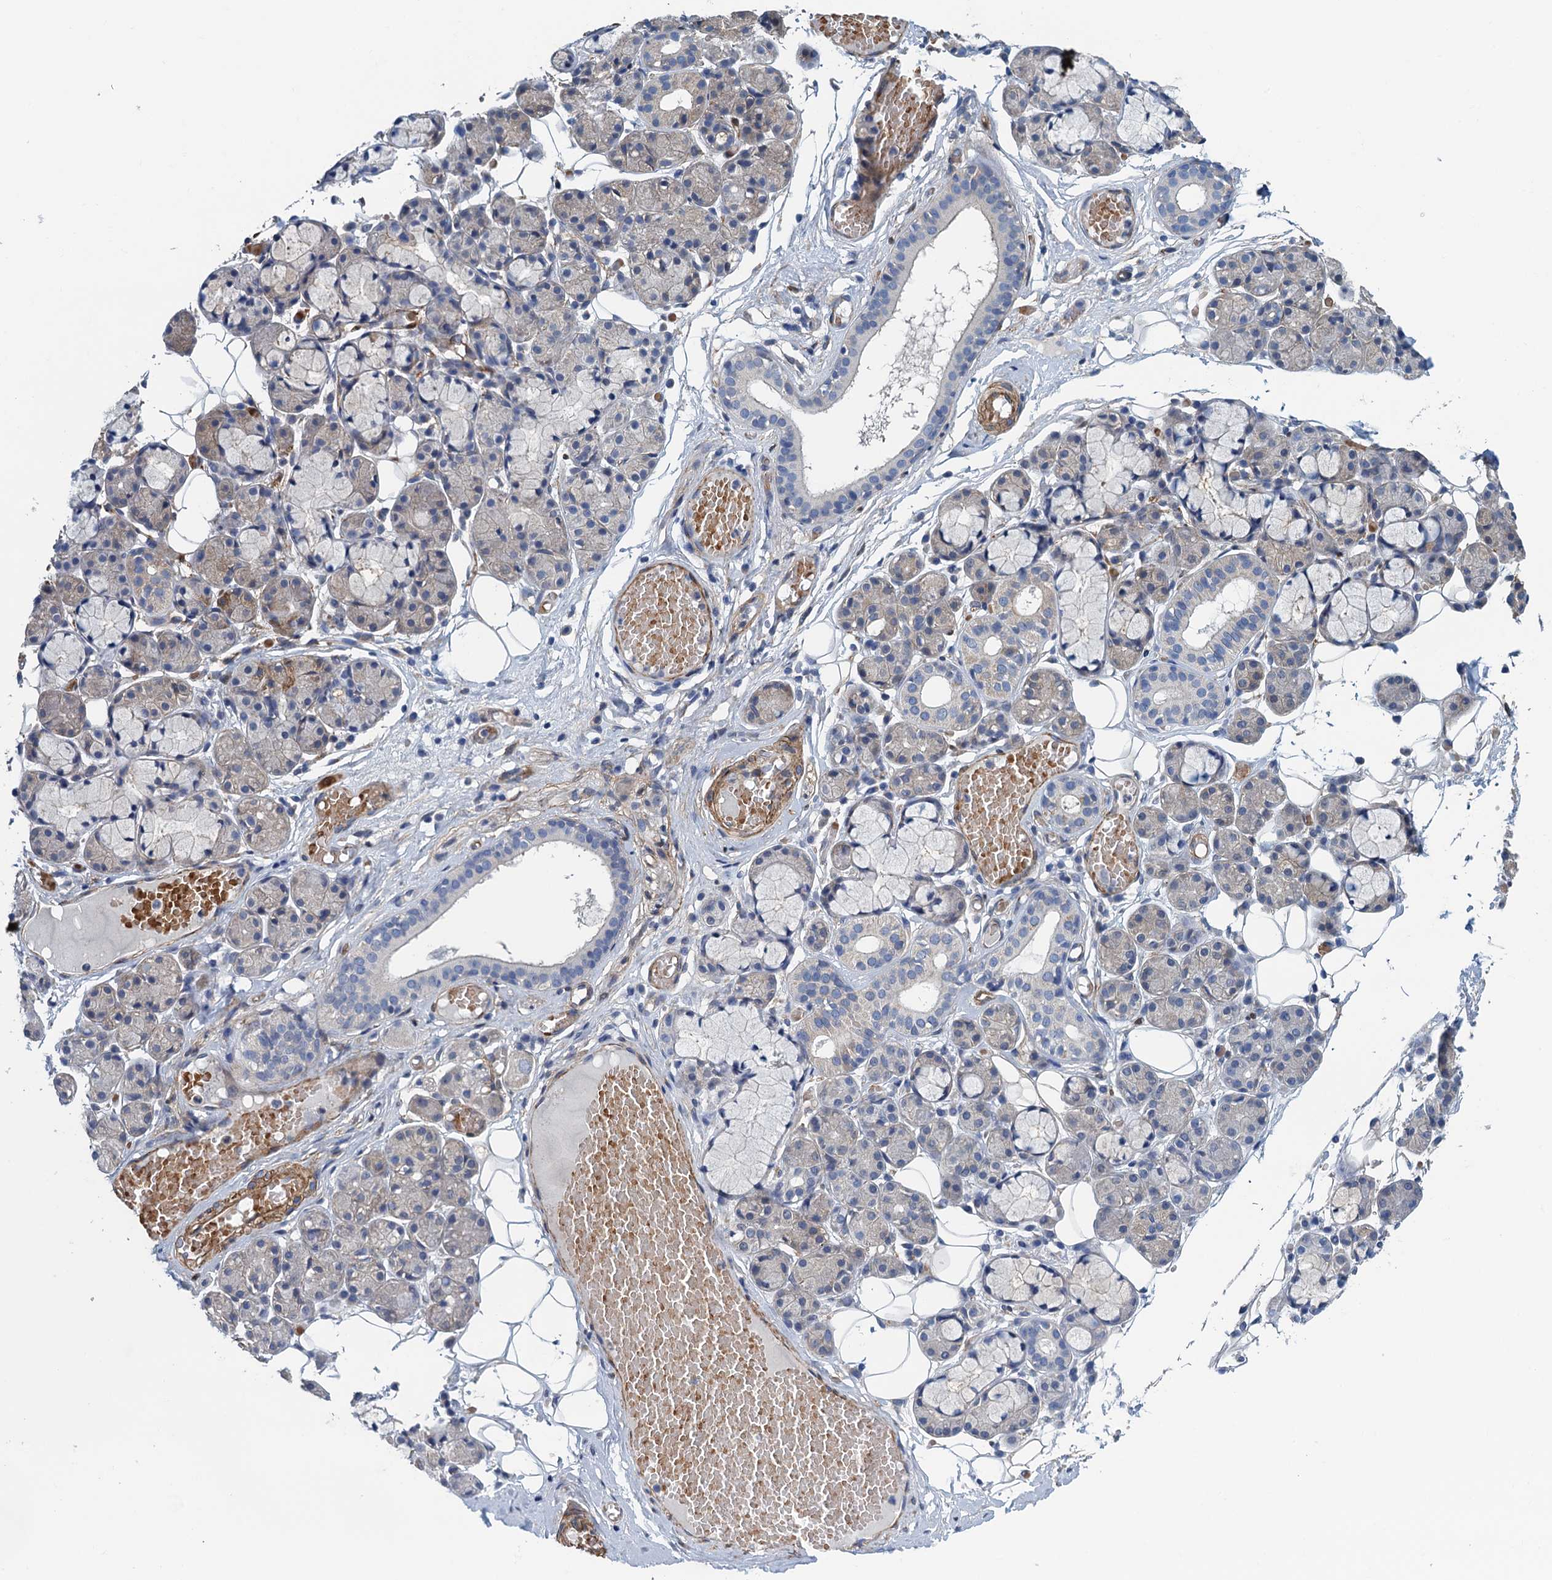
{"staining": {"intensity": "negative", "quantity": "none", "location": "none"}, "tissue": "salivary gland", "cell_type": "Glandular cells", "image_type": "normal", "snomed": [{"axis": "morphology", "description": "Normal tissue, NOS"}, {"axis": "topography", "description": "Salivary gland"}], "caption": "A histopathology image of salivary gland stained for a protein displays no brown staining in glandular cells.", "gene": "RSAD2", "patient": {"sex": "male", "age": 63}}